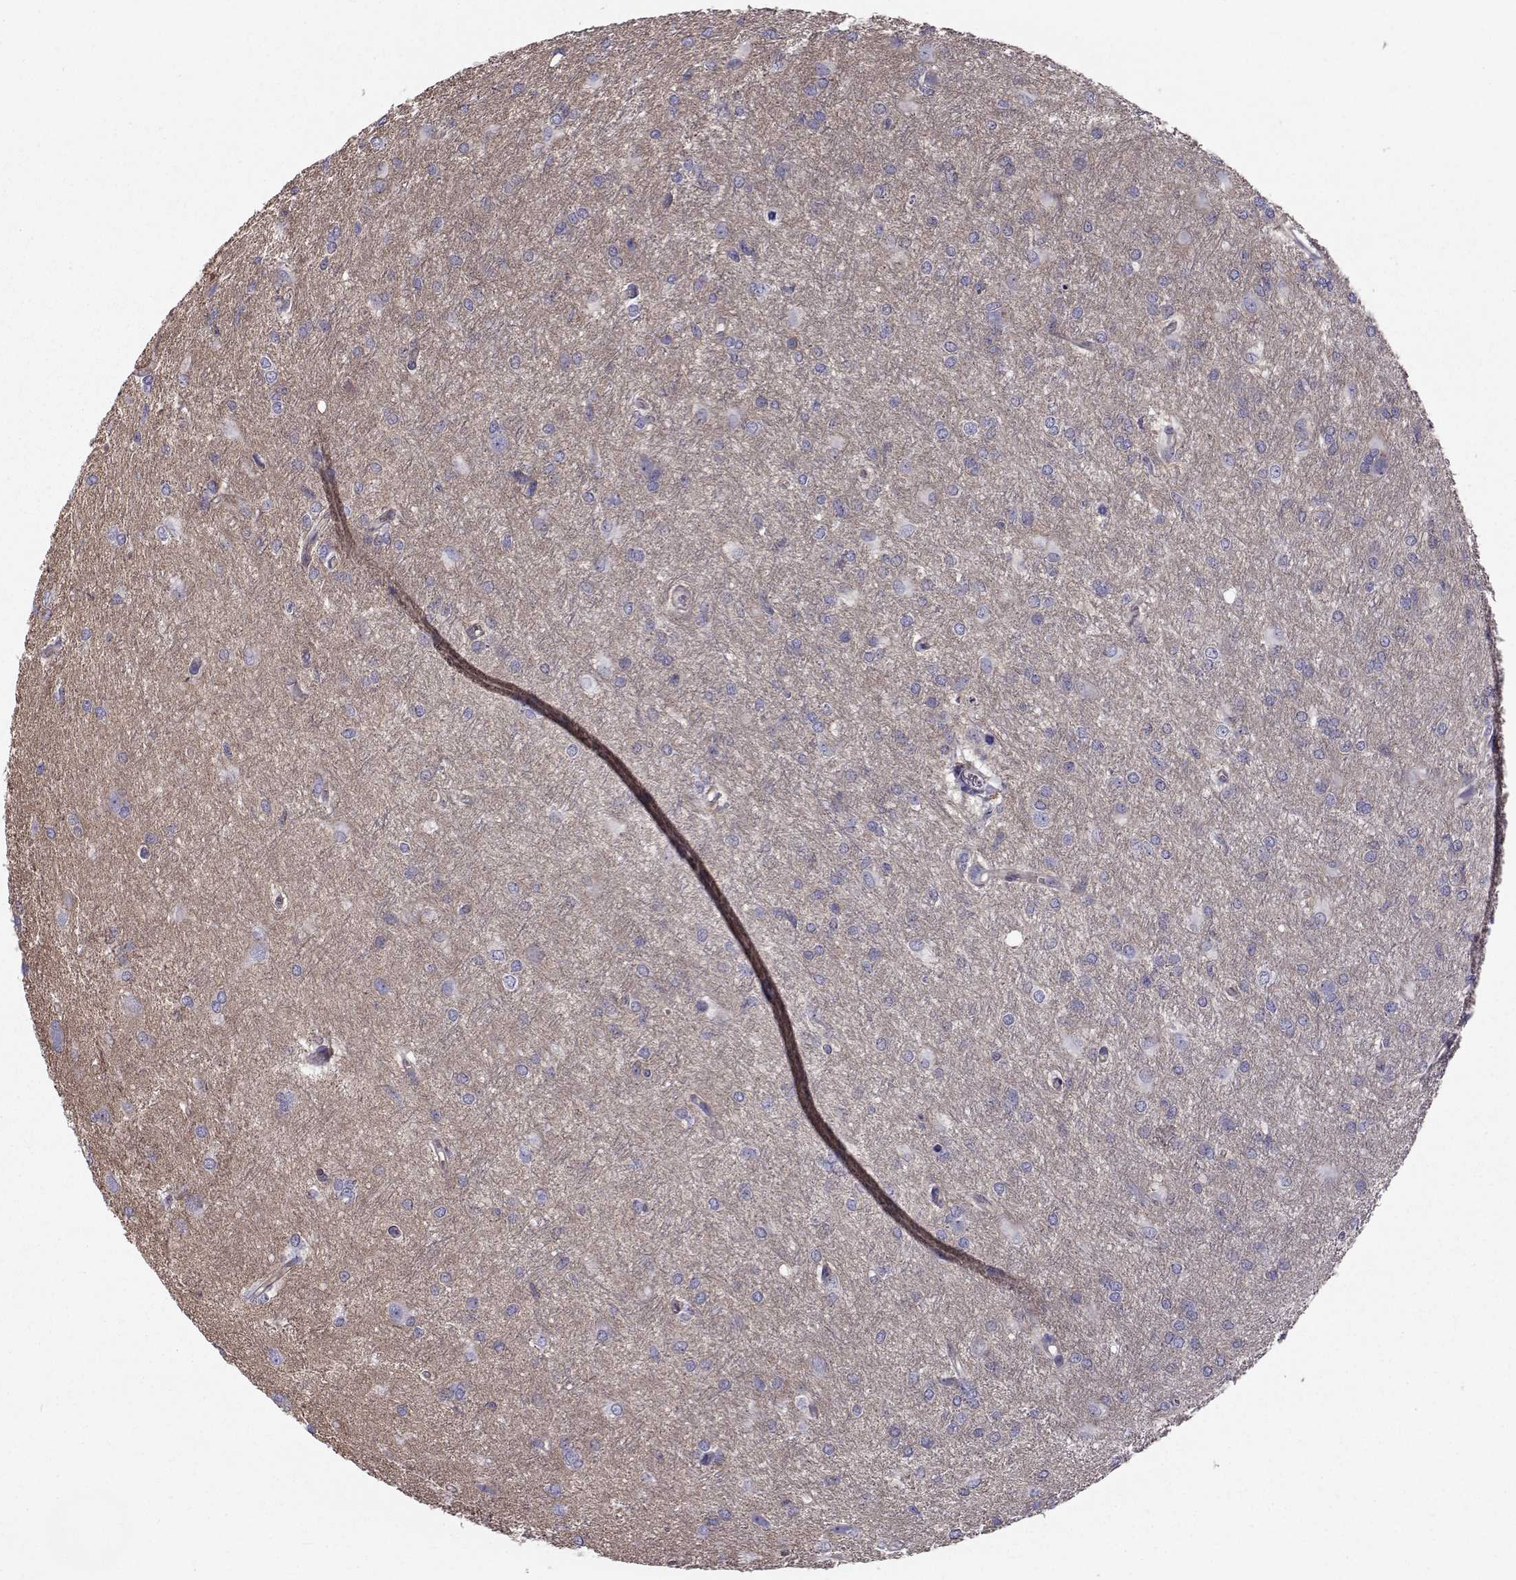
{"staining": {"intensity": "negative", "quantity": "none", "location": "none"}, "tissue": "glioma", "cell_type": "Tumor cells", "image_type": "cancer", "snomed": [{"axis": "morphology", "description": "Glioma, malignant, High grade"}, {"axis": "topography", "description": "Brain"}], "caption": "The image displays no staining of tumor cells in malignant glioma (high-grade).", "gene": "QPCT", "patient": {"sex": "male", "age": 68}}